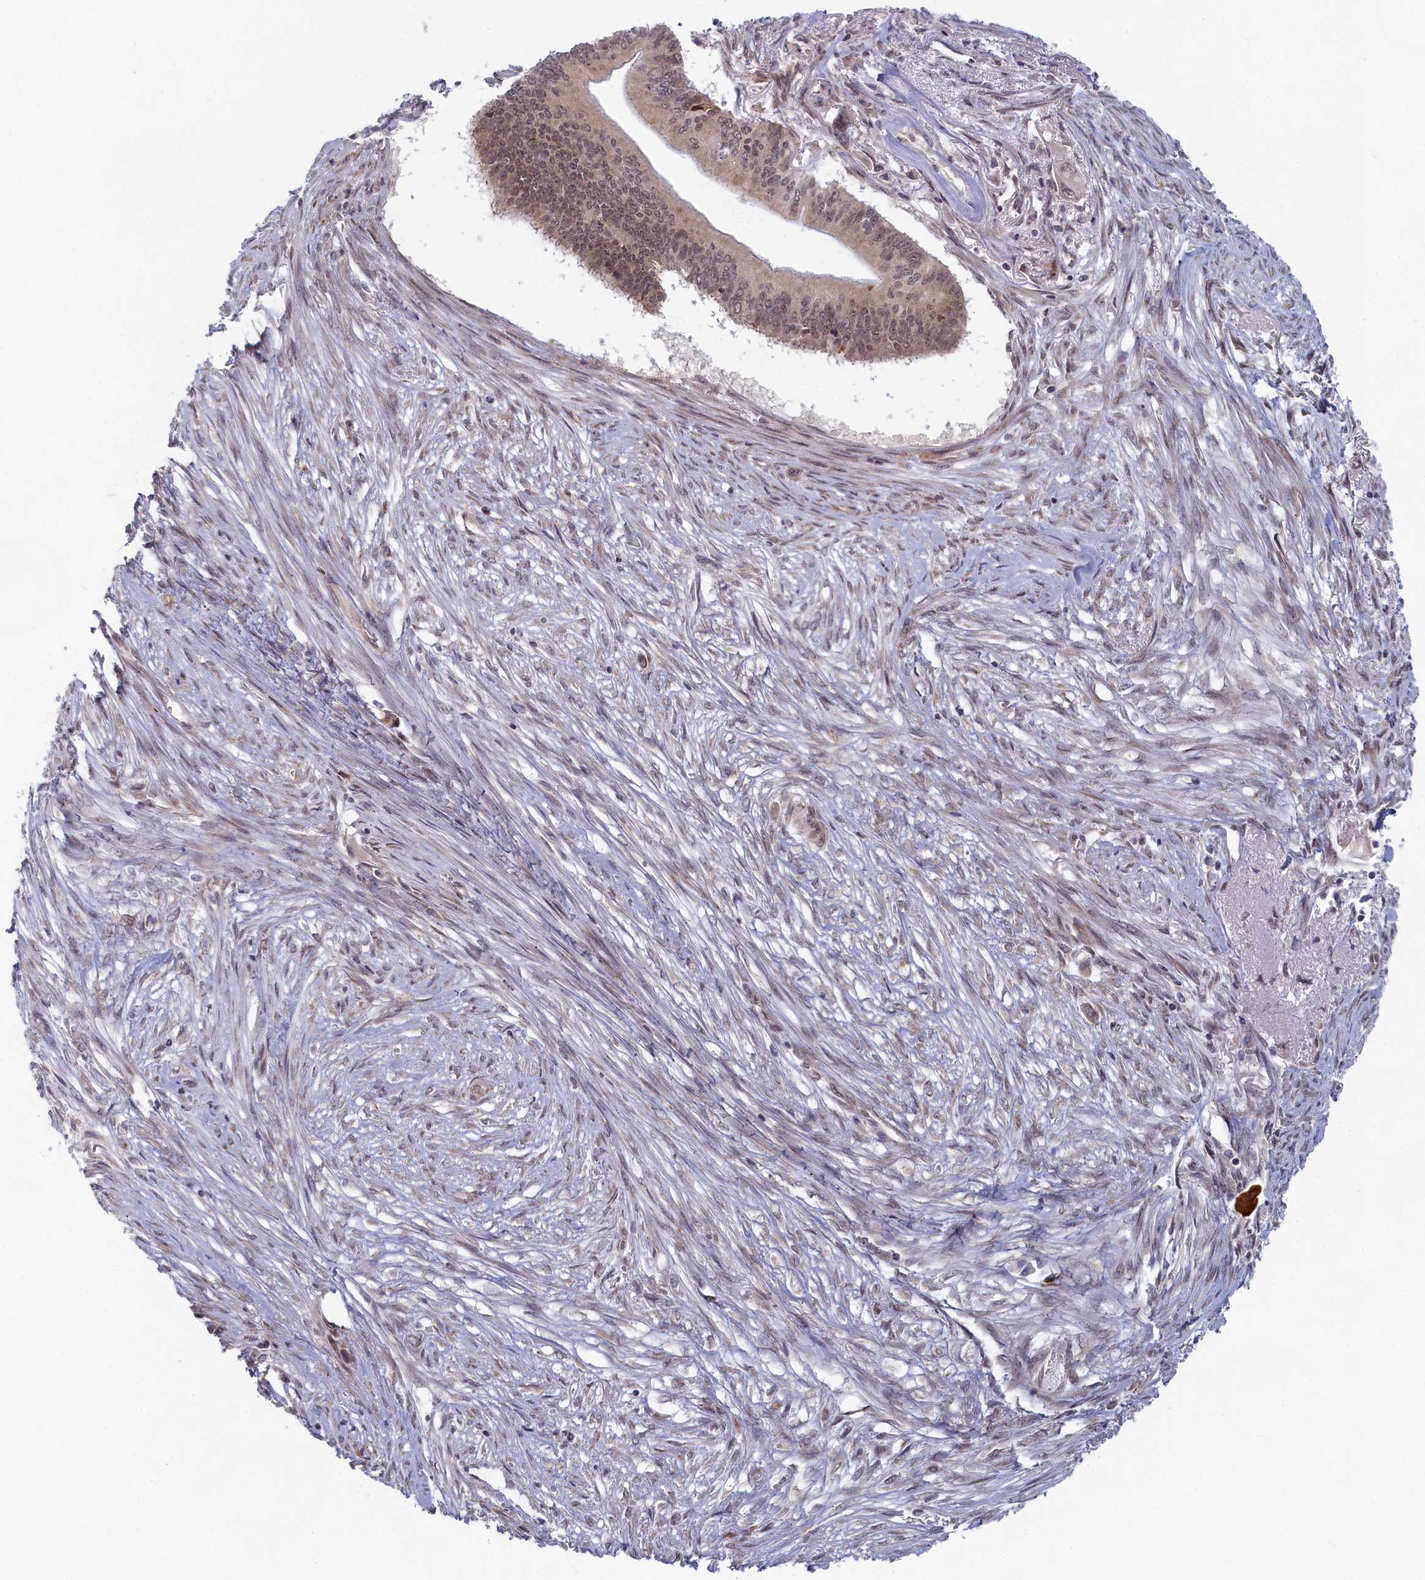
{"staining": {"intensity": "moderate", "quantity": ">75%", "location": "nuclear"}, "tissue": "pancreatic cancer", "cell_type": "Tumor cells", "image_type": "cancer", "snomed": [{"axis": "morphology", "description": "Adenocarcinoma, NOS"}, {"axis": "topography", "description": "Pancreas"}], "caption": "Protein staining shows moderate nuclear positivity in approximately >75% of tumor cells in pancreatic adenocarcinoma.", "gene": "DNAJC17", "patient": {"sex": "male", "age": 68}}